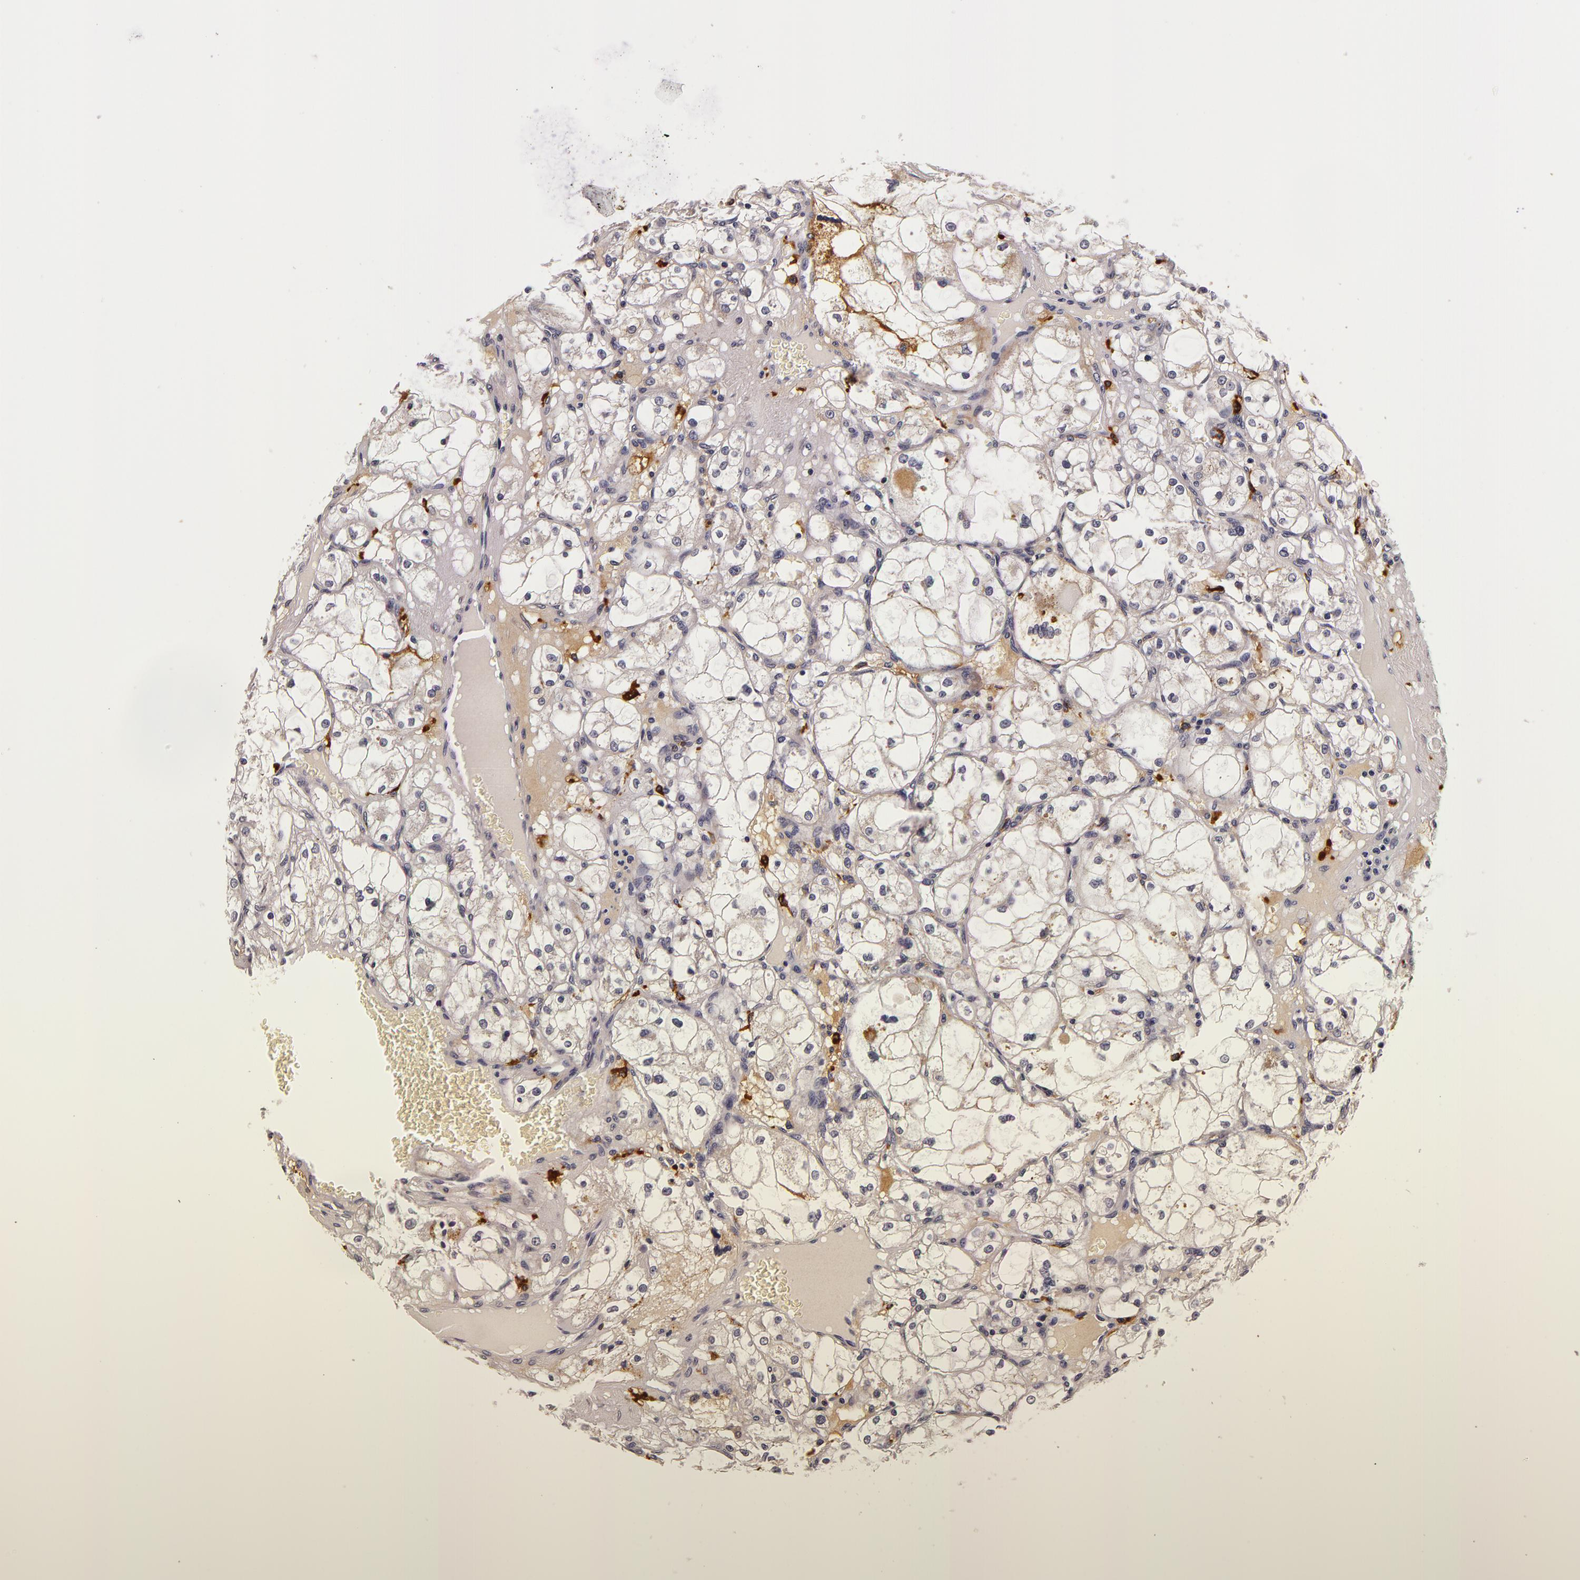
{"staining": {"intensity": "negative", "quantity": "none", "location": "none"}, "tissue": "renal cancer", "cell_type": "Tumor cells", "image_type": "cancer", "snomed": [{"axis": "morphology", "description": "Adenocarcinoma, NOS"}, {"axis": "topography", "description": "Kidney"}], "caption": "Immunohistochemistry of human renal adenocarcinoma exhibits no positivity in tumor cells.", "gene": "LGALS3BP", "patient": {"sex": "male", "age": 61}}